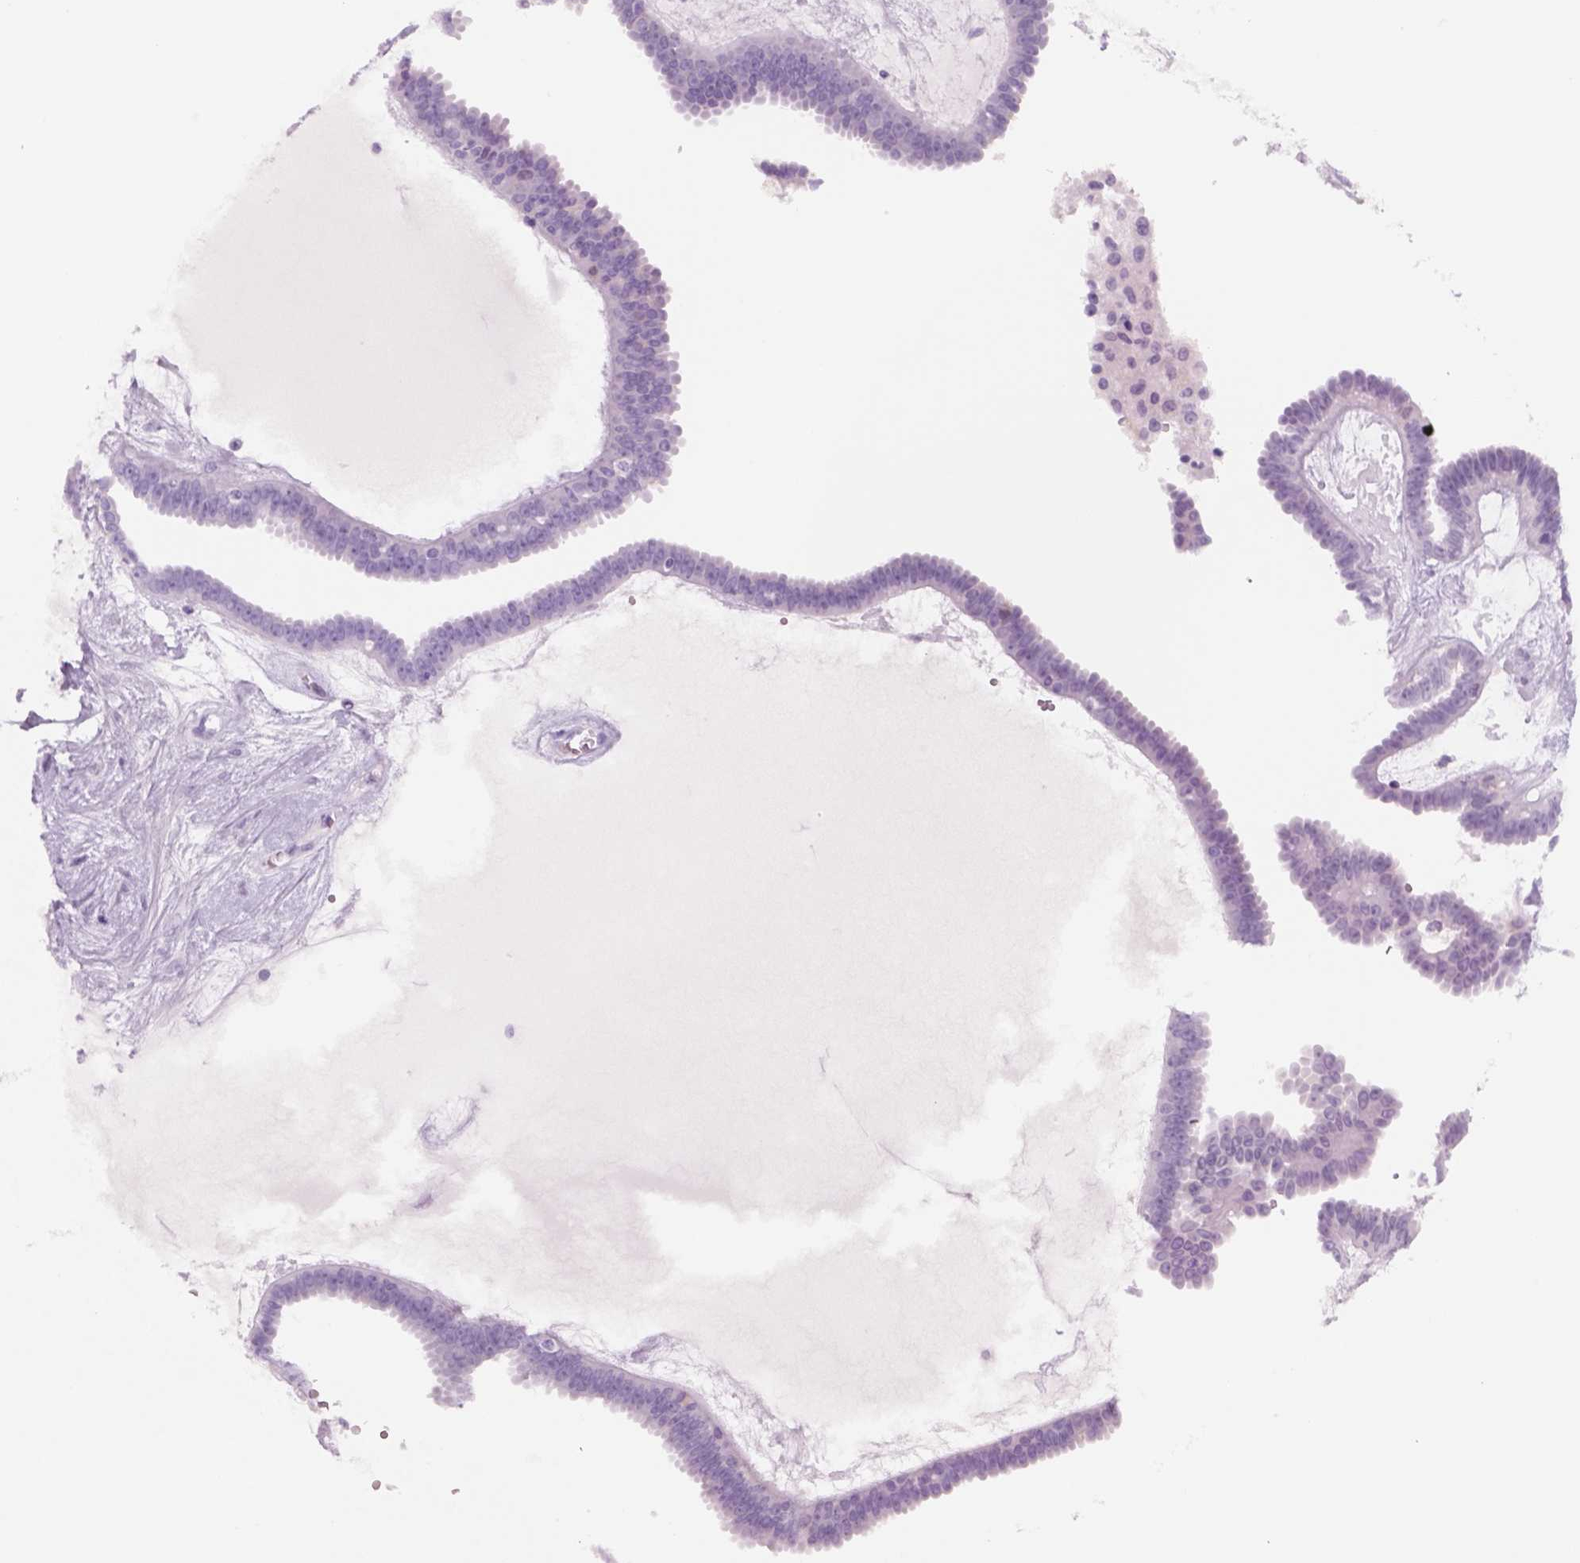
{"staining": {"intensity": "negative", "quantity": "none", "location": "none"}, "tissue": "ovarian cancer", "cell_type": "Tumor cells", "image_type": "cancer", "snomed": [{"axis": "morphology", "description": "Cystadenocarcinoma, serous, NOS"}, {"axis": "topography", "description": "Ovary"}], "caption": "Immunohistochemistry micrograph of human serous cystadenocarcinoma (ovarian) stained for a protein (brown), which reveals no expression in tumor cells.", "gene": "KRTAP11-1", "patient": {"sex": "female", "age": 71}}